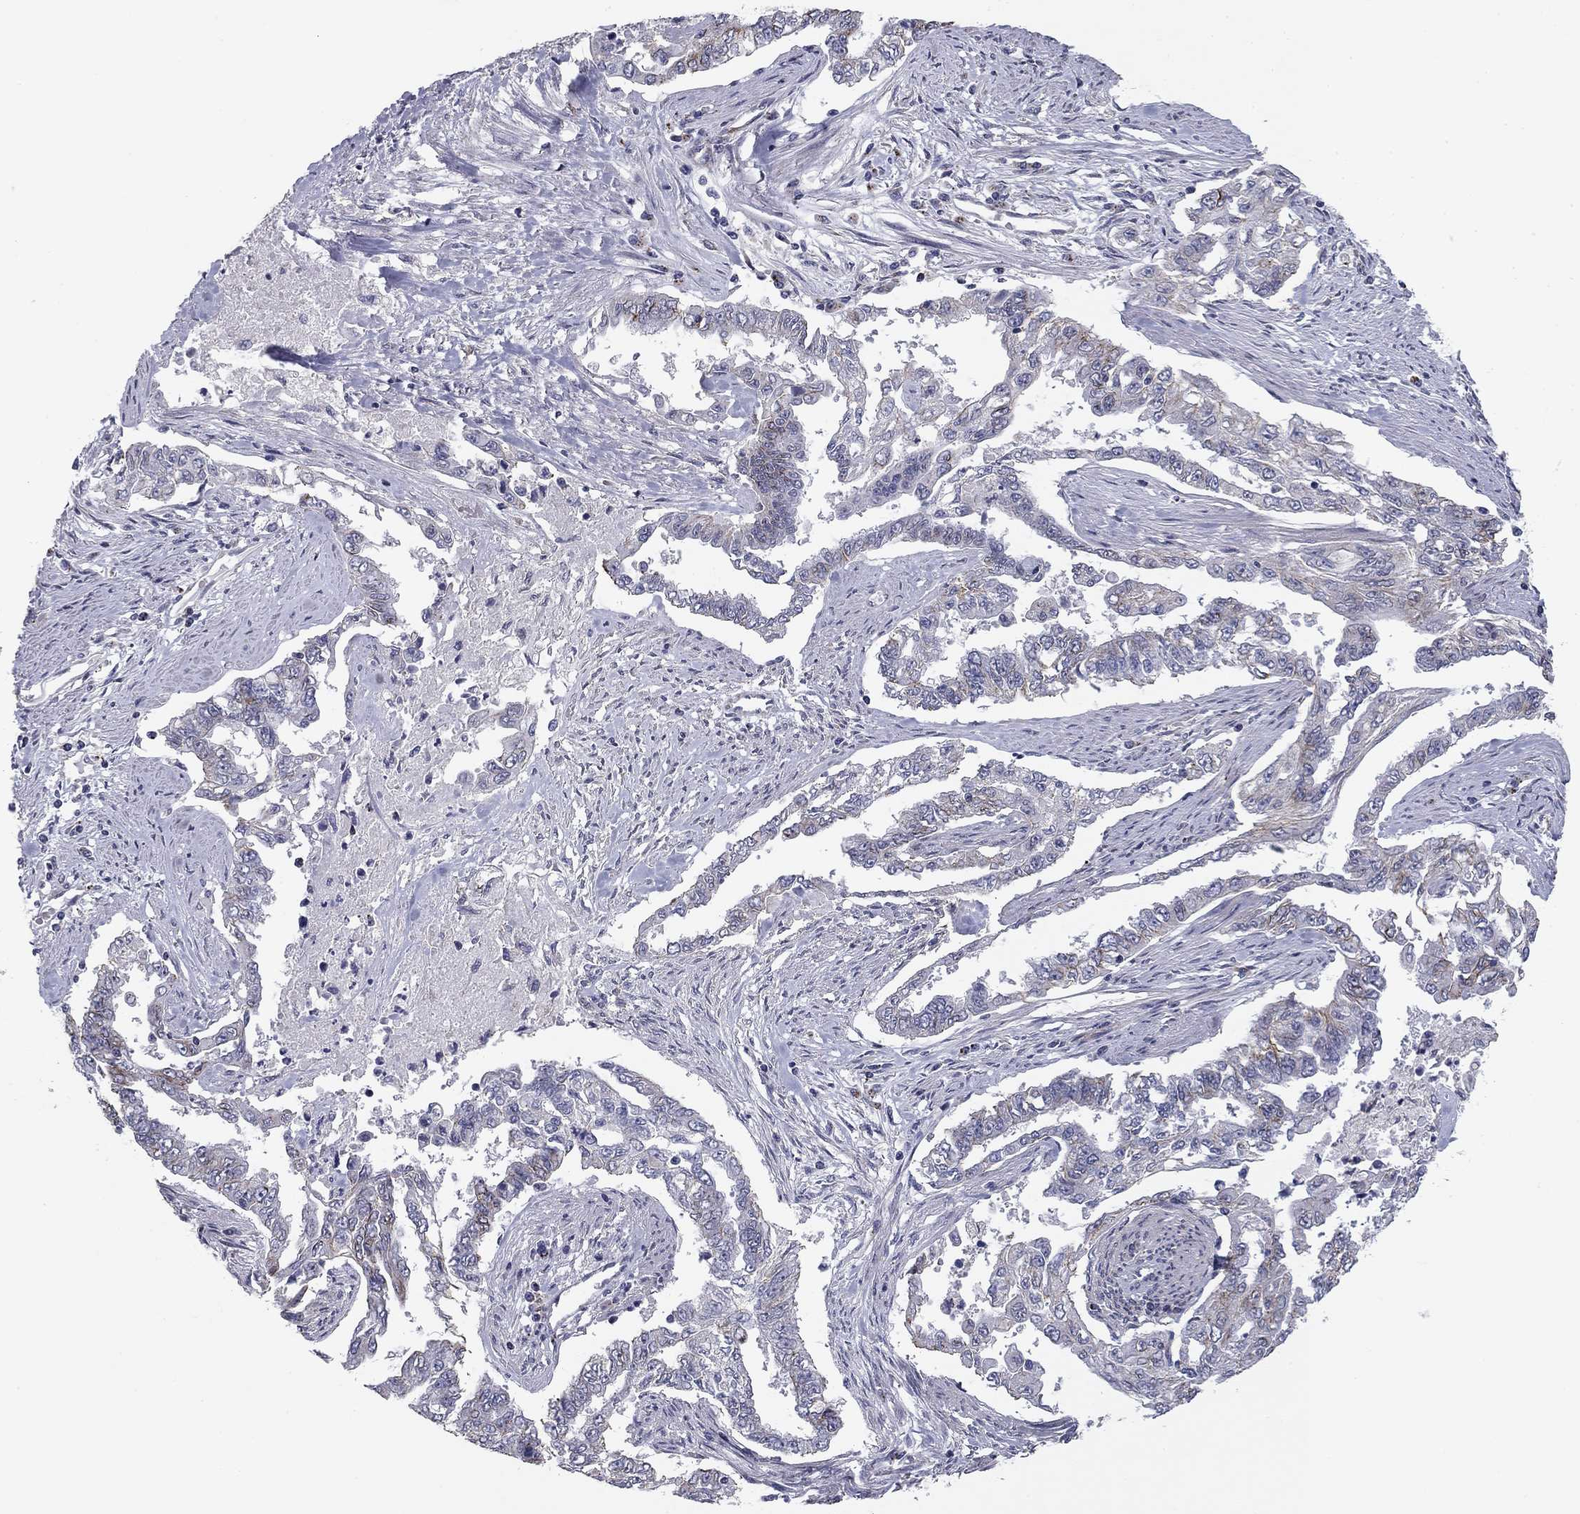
{"staining": {"intensity": "negative", "quantity": "none", "location": "none"}, "tissue": "endometrial cancer", "cell_type": "Tumor cells", "image_type": "cancer", "snomed": [{"axis": "morphology", "description": "Adenocarcinoma, NOS"}, {"axis": "topography", "description": "Uterus"}], "caption": "IHC micrograph of human adenocarcinoma (endometrial) stained for a protein (brown), which displays no staining in tumor cells.", "gene": "SEPTIN3", "patient": {"sex": "female", "age": 59}}